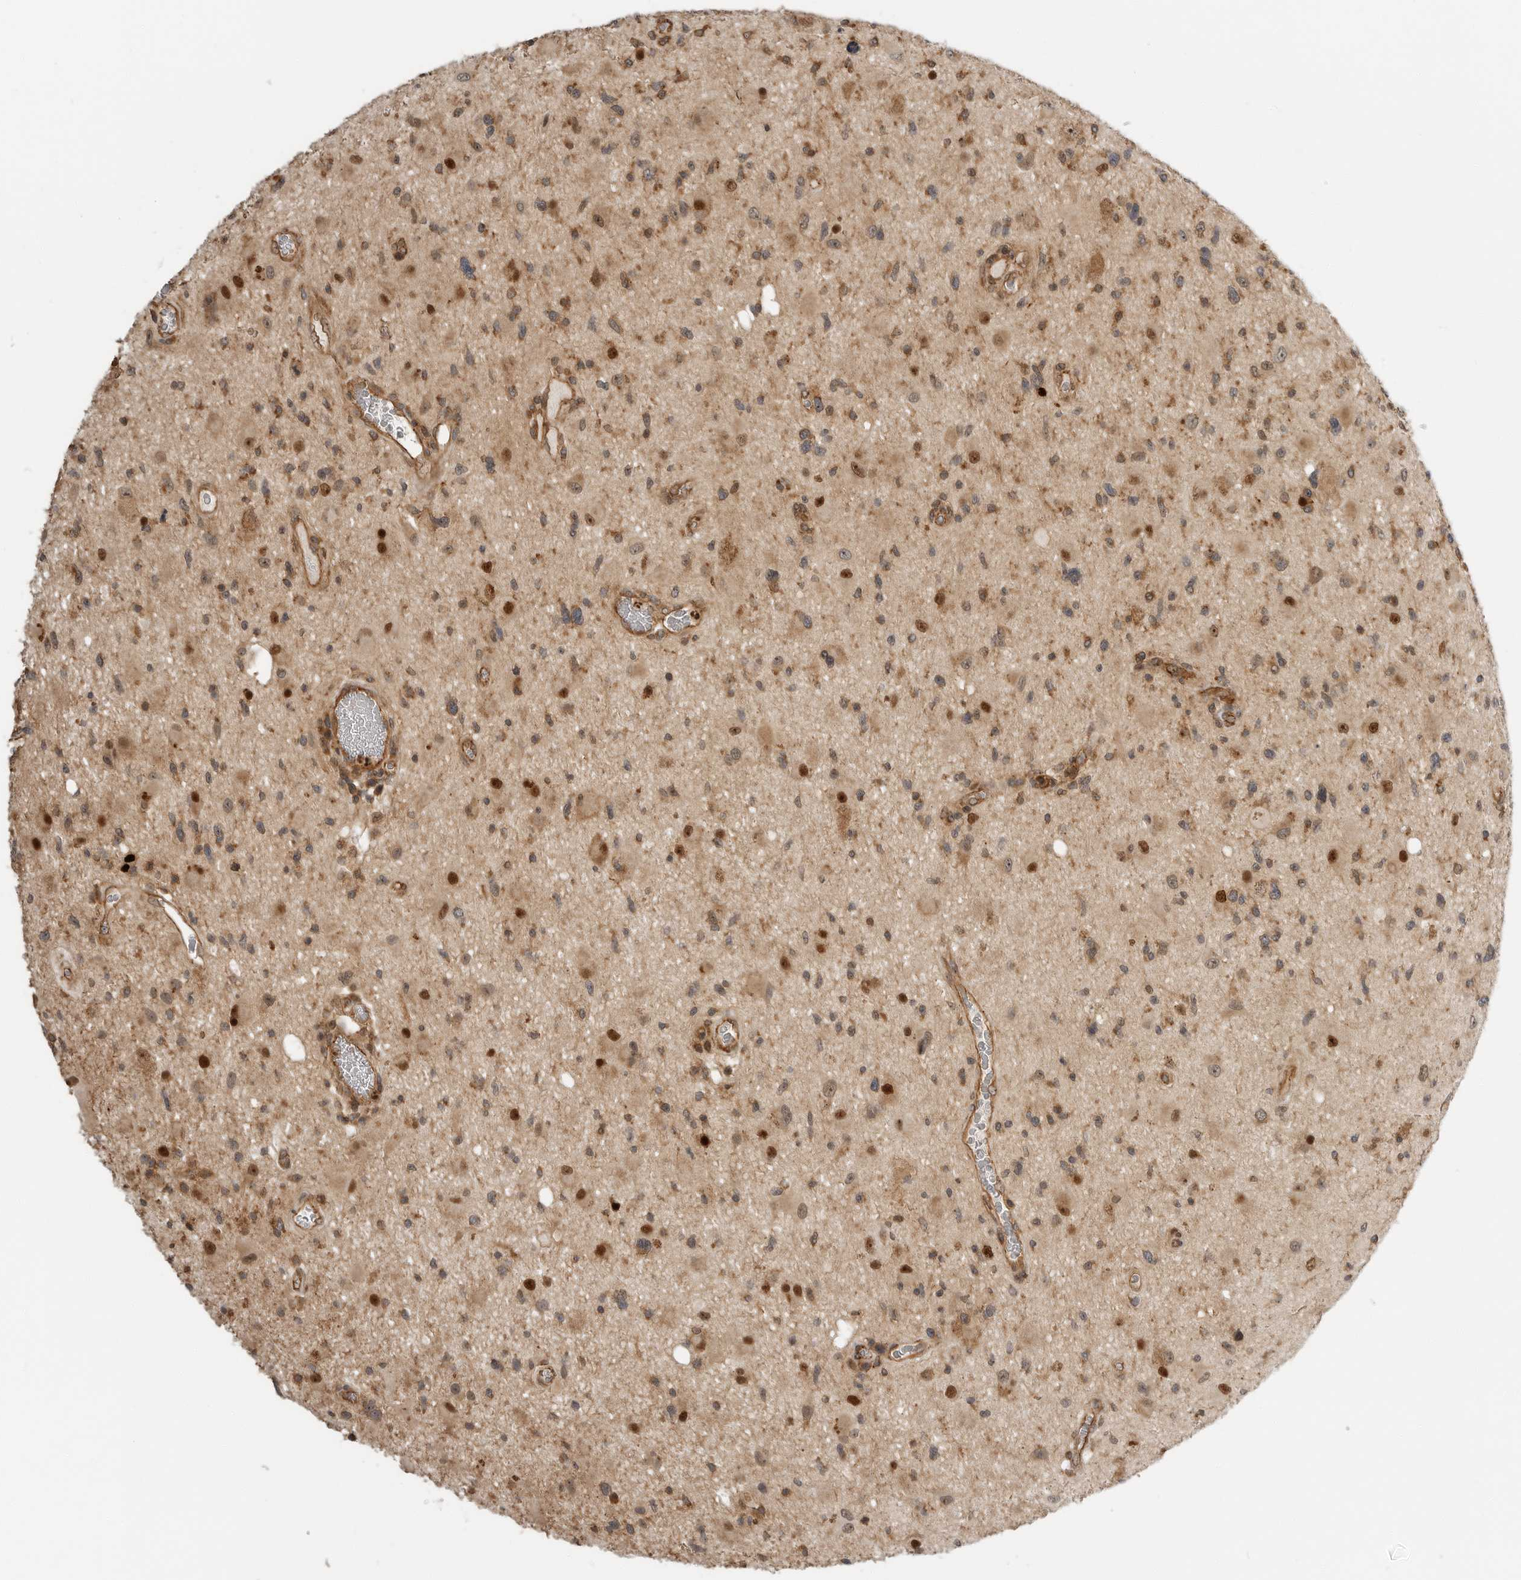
{"staining": {"intensity": "strong", "quantity": "25%-75%", "location": "cytoplasmic/membranous,nuclear"}, "tissue": "glioma", "cell_type": "Tumor cells", "image_type": "cancer", "snomed": [{"axis": "morphology", "description": "Glioma, malignant, High grade"}, {"axis": "topography", "description": "Brain"}], "caption": "The photomicrograph displays staining of glioma, revealing strong cytoplasmic/membranous and nuclear protein staining (brown color) within tumor cells.", "gene": "STRAP", "patient": {"sex": "male", "age": 33}}